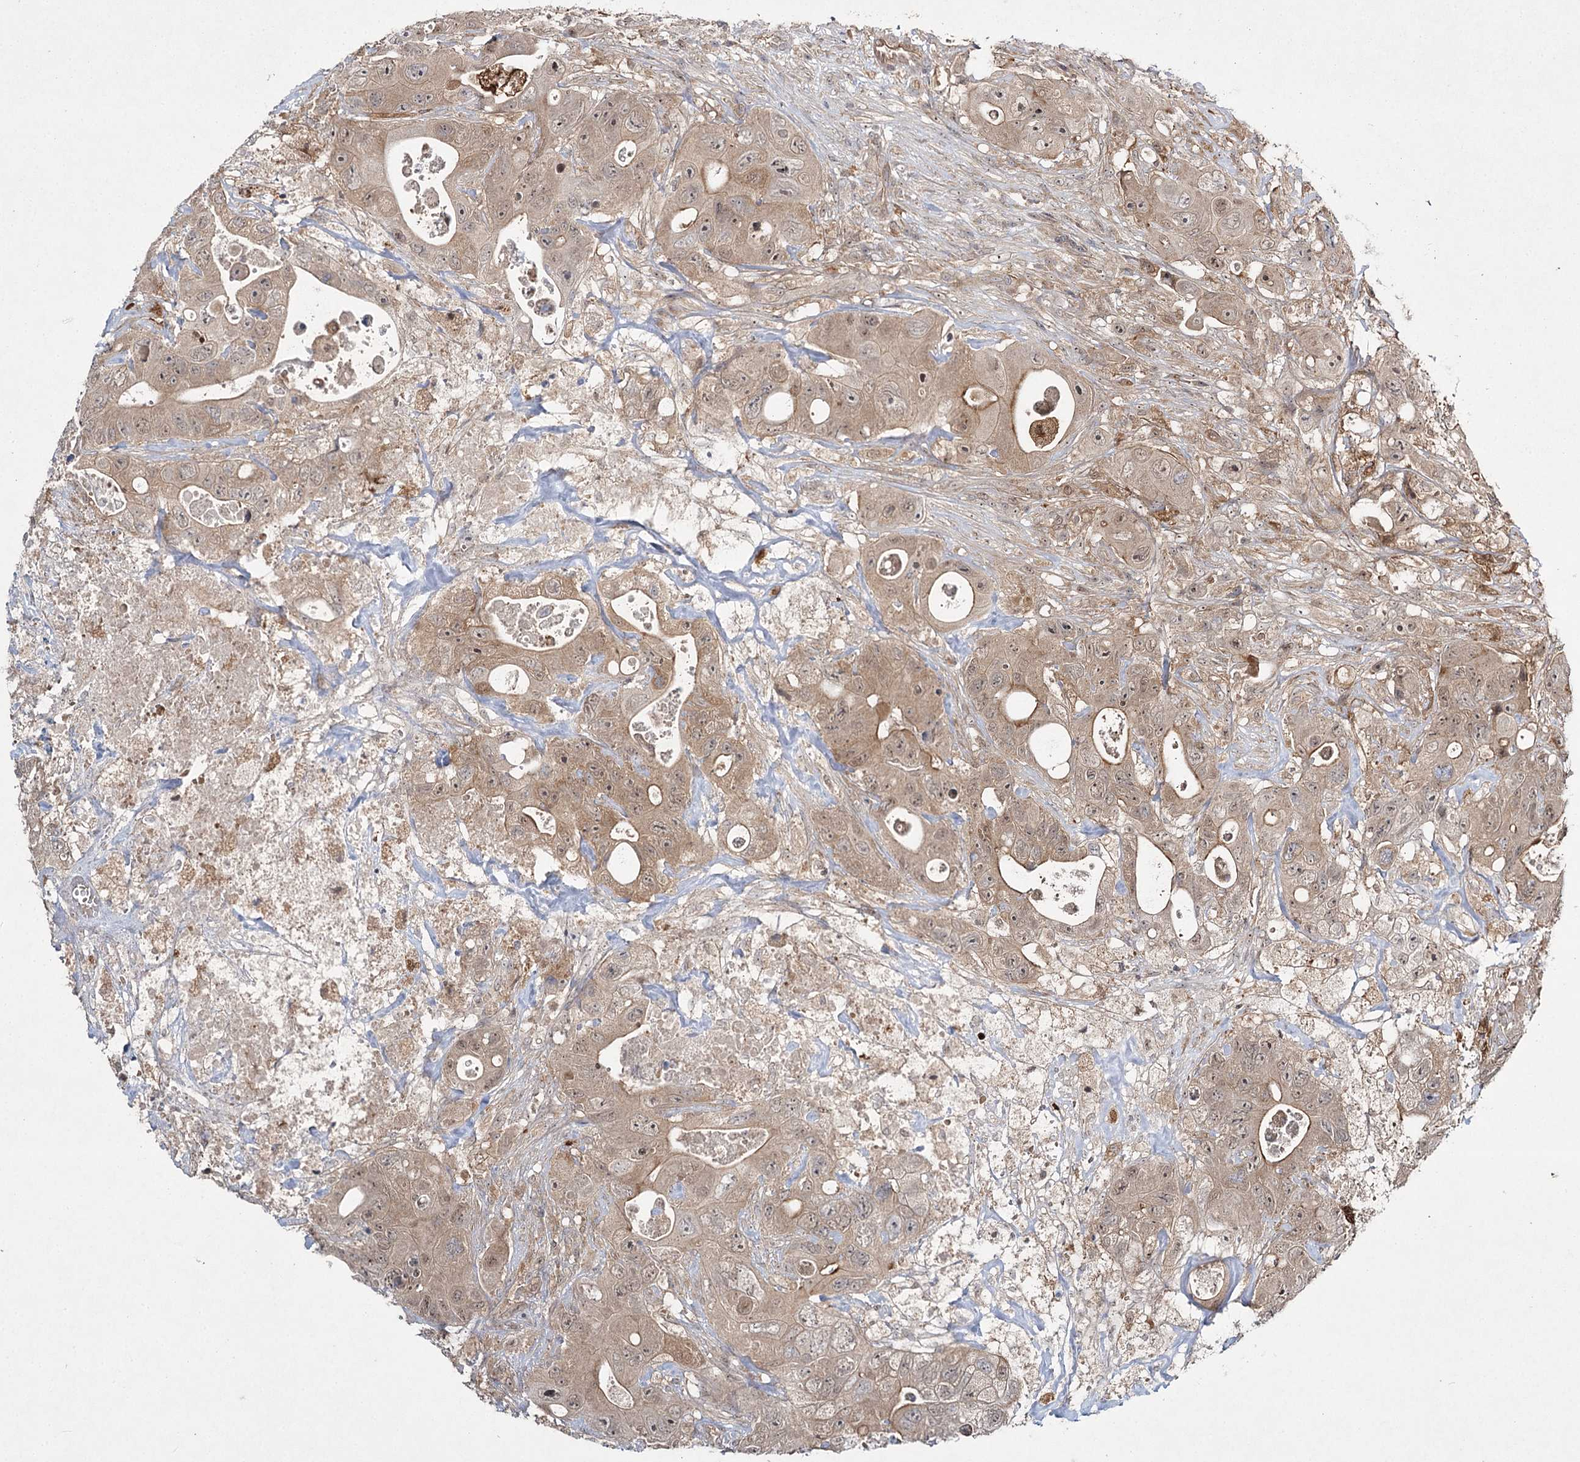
{"staining": {"intensity": "moderate", "quantity": ">75%", "location": "cytoplasmic/membranous,nuclear"}, "tissue": "colorectal cancer", "cell_type": "Tumor cells", "image_type": "cancer", "snomed": [{"axis": "morphology", "description": "Adenocarcinoma, NOS"}, {"axis": "topography", "description": "Colon"}], "caption": "This photomicrograph displays IHC staining of human adenocarcinoma (colorectal), with medium moderate cytoplasmic/membranous and nuclear positivity in about >75% of tumor cells.", "gene": "WDR44", "patient": {"sex": "female", "age": 46}}